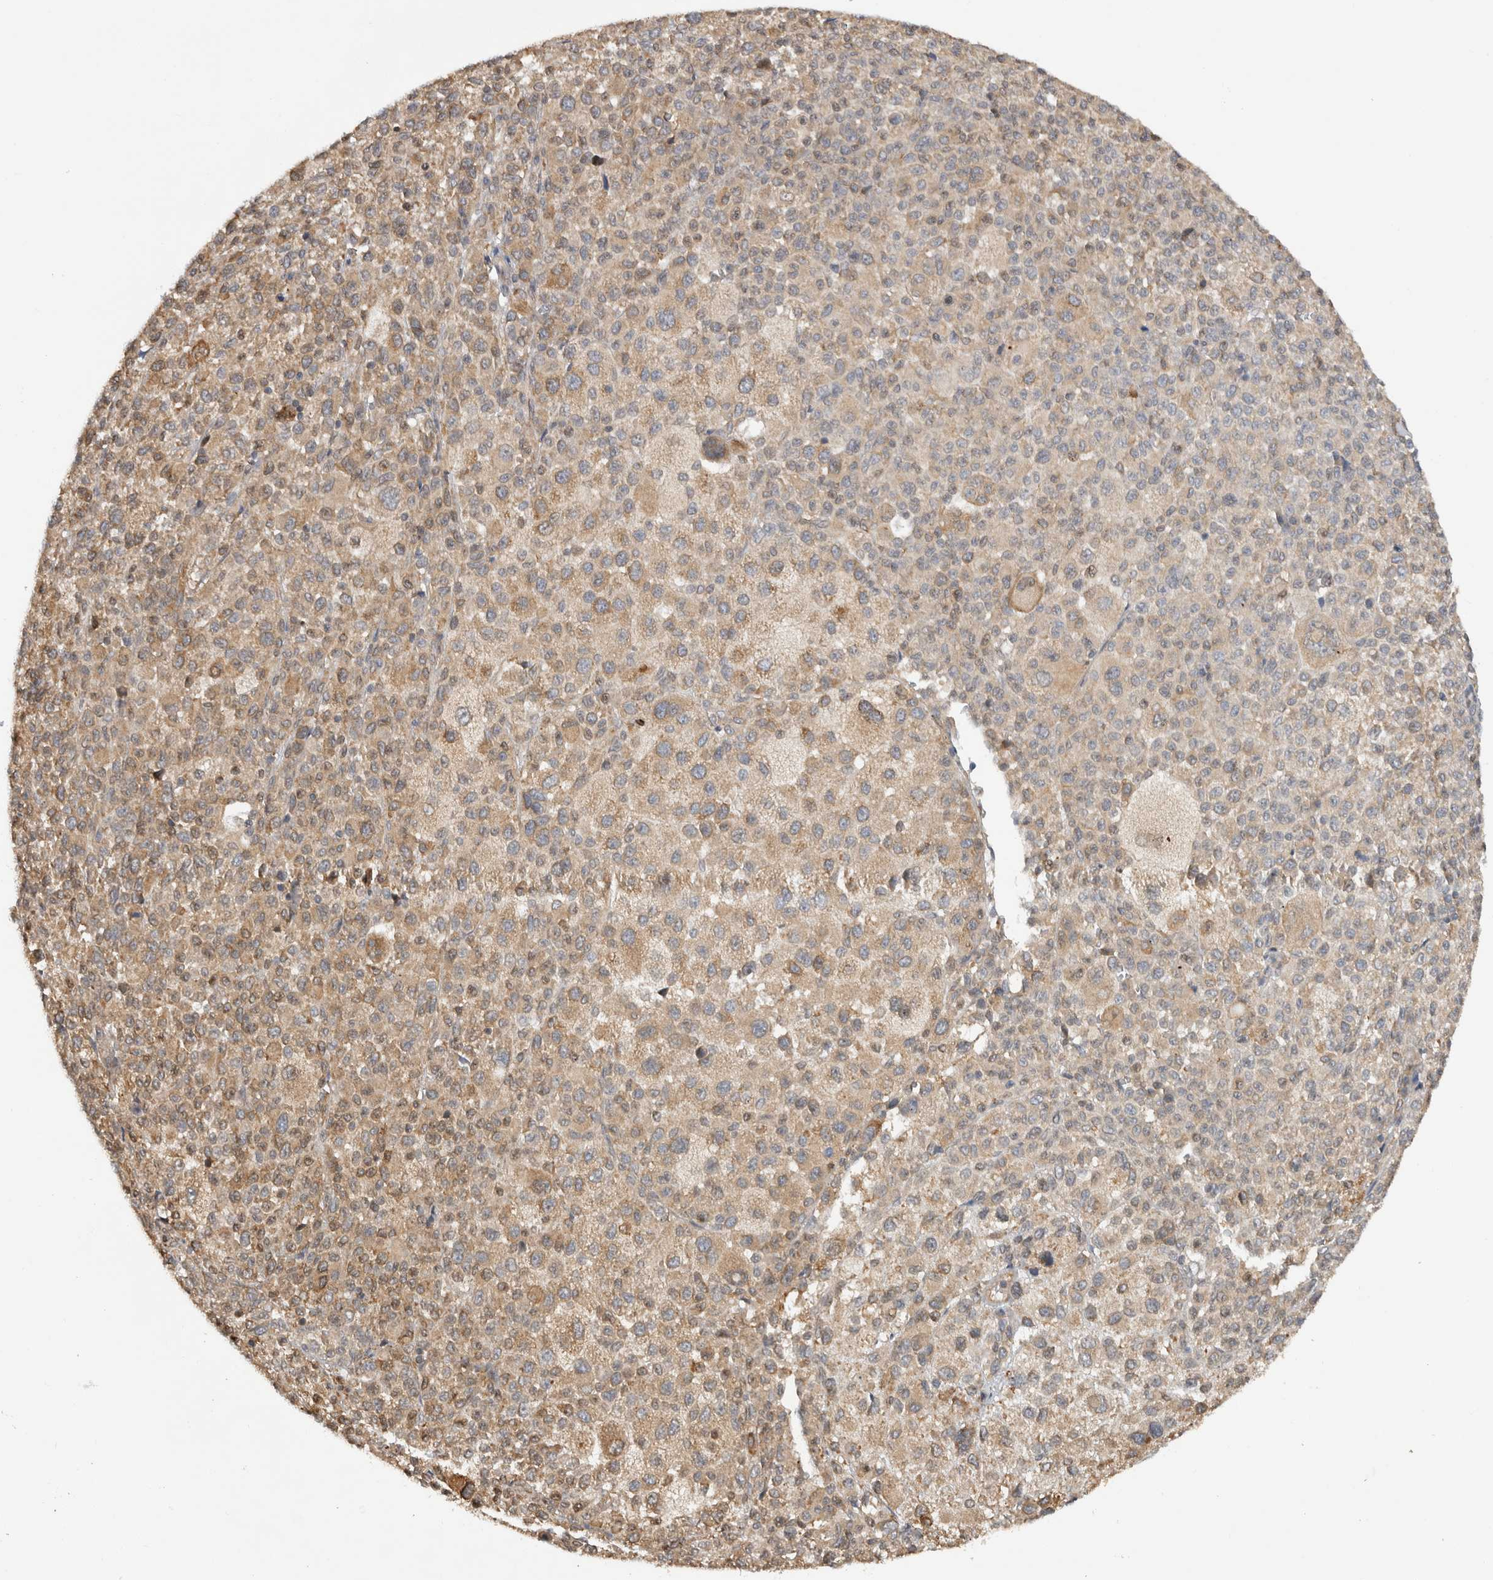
{"staining": {"intensity": "weak", "quantity": "25%-75%", "location": "cytoplasmic/membranous"}, "tissue": "melanoma", "cell_type": "Tumor cells", "image_type": "cancer", "snomed": [{"axis": "morphology", "description": "Malignant melanoma, Metastatic site"}, {"axis": "topography", "description": "Skin"}], "caption": "Immunohistochemical staining of human melanoma exhibits low levels of weak cytoplasmic/membranous staining in approximately 25%-75% of tumor cells. (IHC, brightfield microscopy, high magnification).", "gene": "PARP6", "patient": {"sex": "female", "age": 74}}